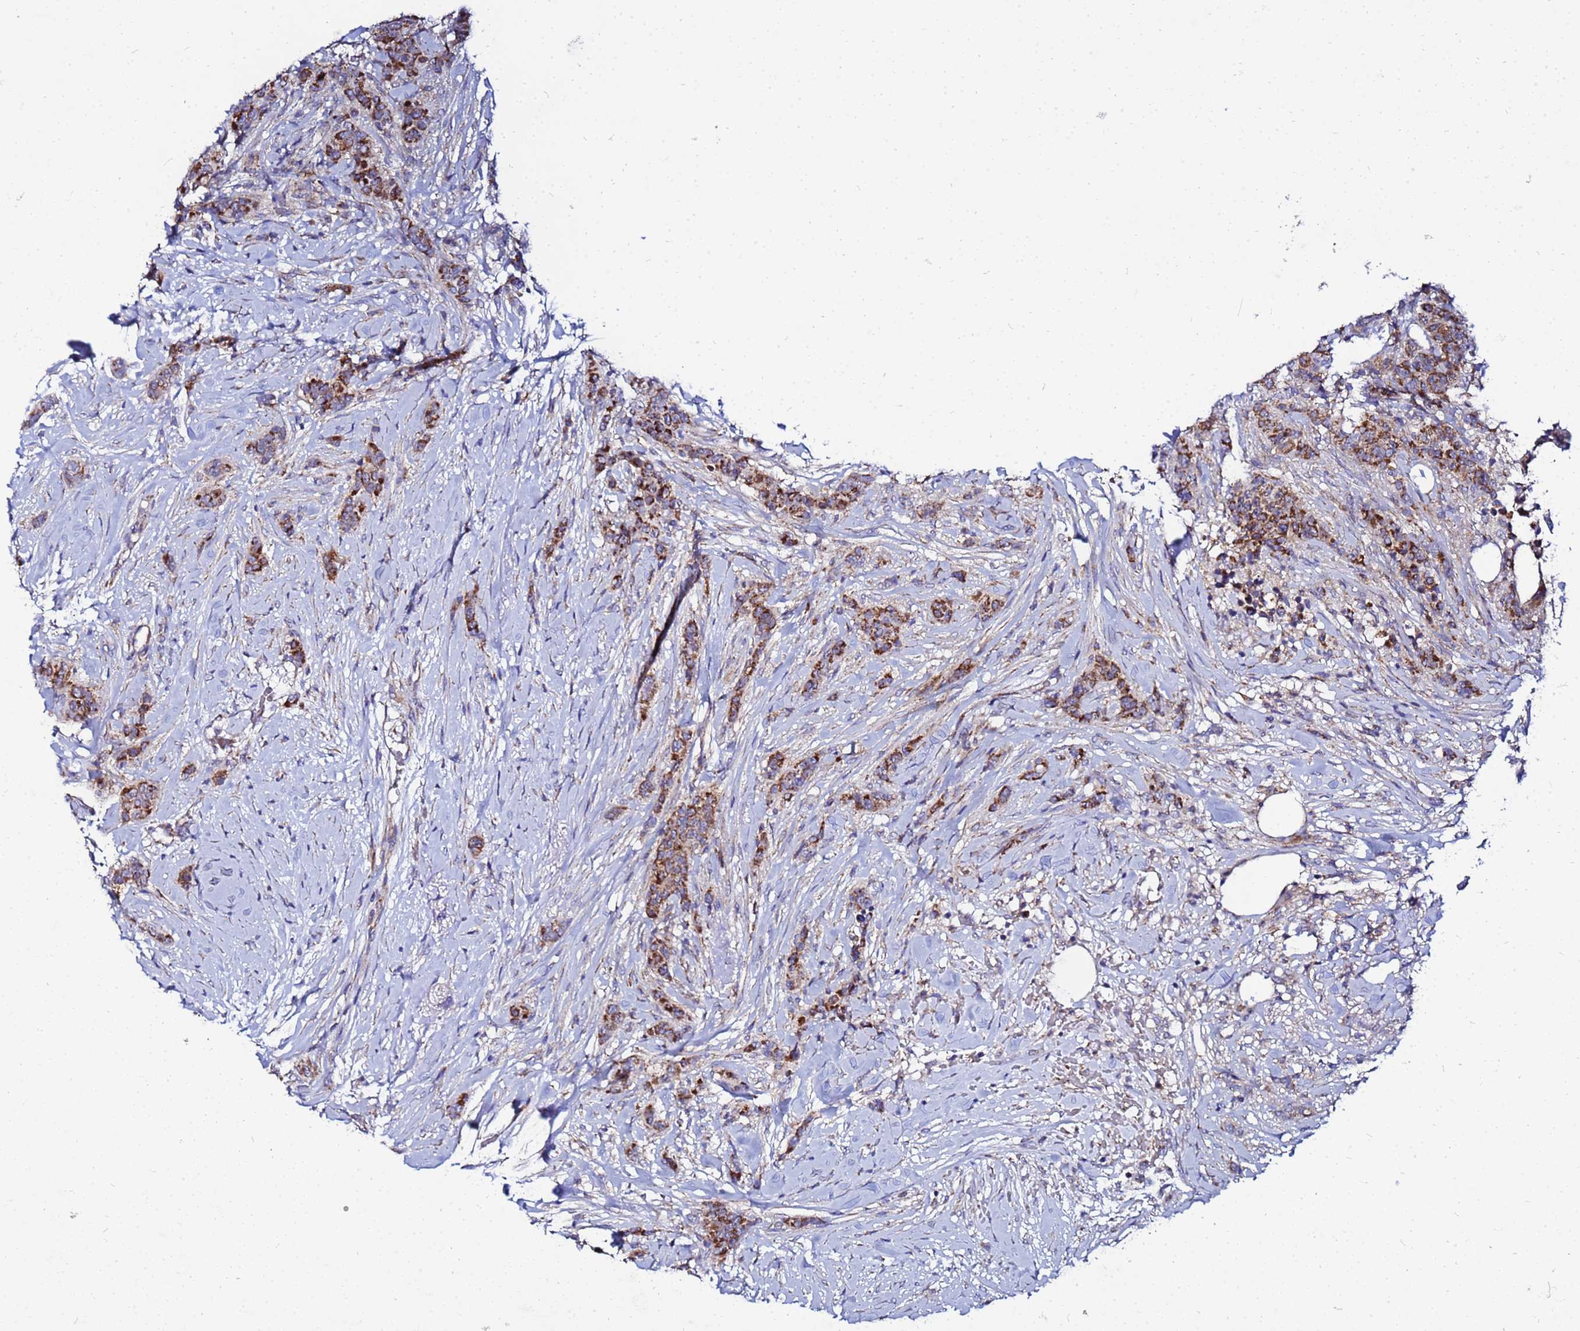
{"staining": {"intensity": "strong", "quantity": ">75%", "location": "cytoplasmic/membranous"}, "tissue": "breast cancer", "cell_type": "Tumor cells", "image_type": "cancer", "snomed": [{"axis": "morphology", "description": "Duct carcinoma"}, {"axis": "topography", "description": "Breast"}], "caption": "Human breast cancer stained for a protein (brown) demonstrates strong cytoplasmic/membranous positive staining in about >75% of tumor cells.", "gene": "FAHD2A", "patient": {"sex": "female", "age": 40}}